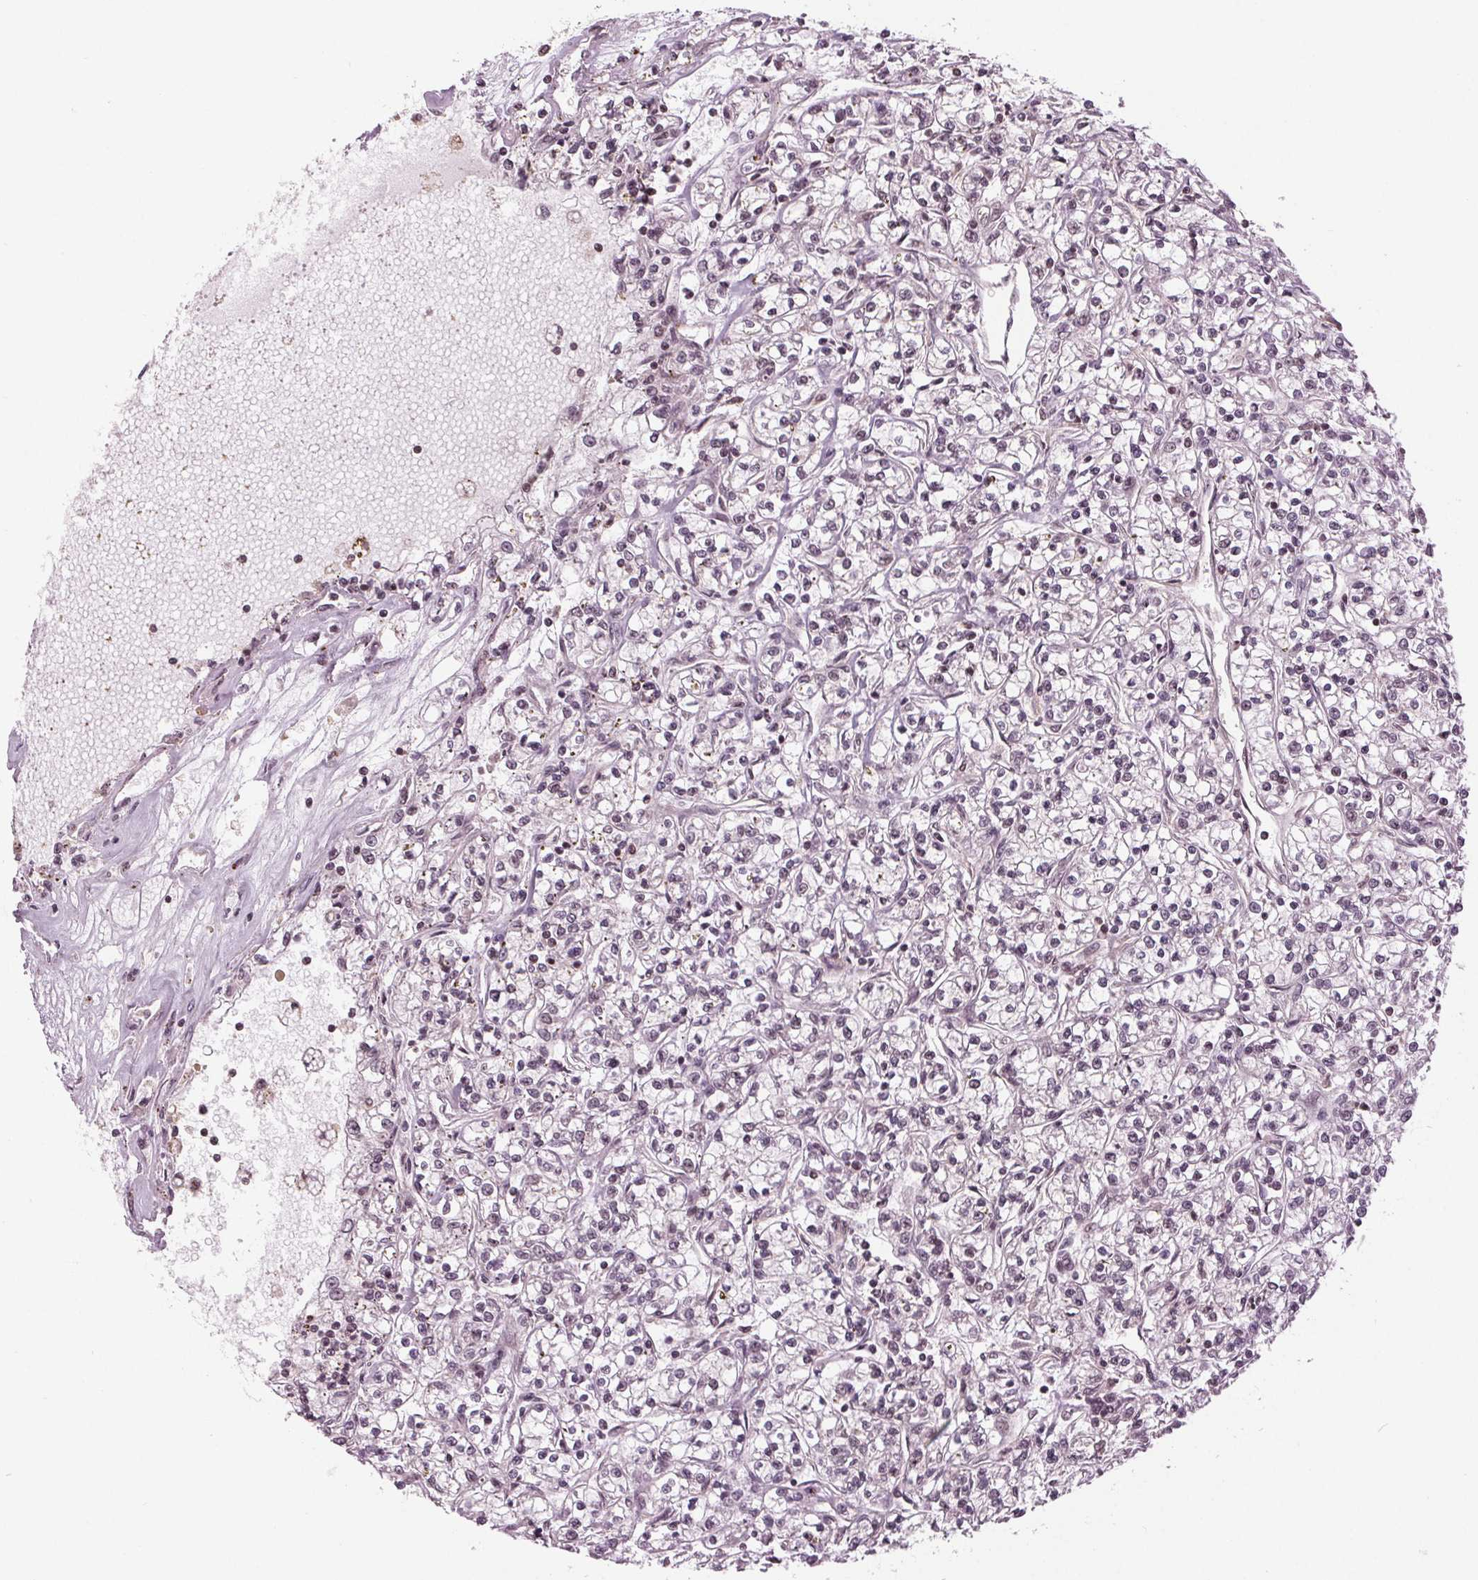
{"staining": {"intensity": "strong", "quantity": "25%-75%", "location": "nuclear"}, "tissue": "renal cancer", "cell_type": "Tumor cells", "image_type": "cancer", "snomed": [{"axis": "morphology", "description": "Adenocarcinoma, NOS"}, {"axis": "topography", "description": "Kidney"}], "caption": "DAB immunohistochemical staining of renal cancer exhibits strong nuclear protein staining in approximately 25%-75% of tumor cells.", "gene": "LSM2", "patient": {"sex": "female", "age": 59}}